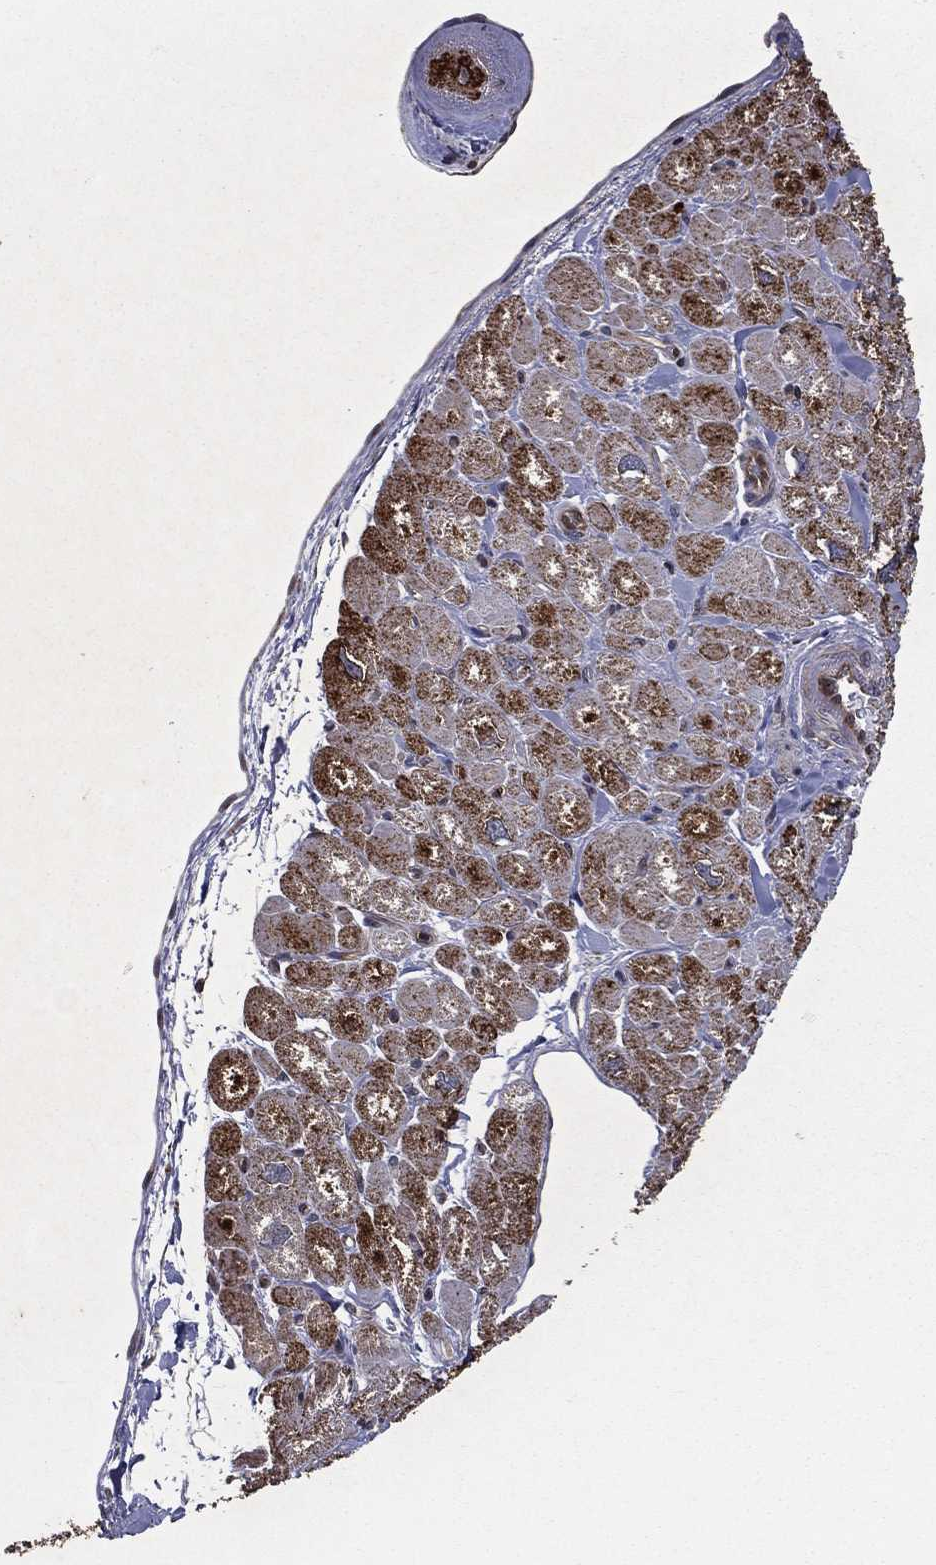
{"staining": {"intensity": "strong", "quantity": "<25%", "location": "cytoplasmic/membranous"}, "tissue": "heart muscle", "cell_type": "Cardiomyocytes", "image_type": "normal", "snomed": [{"axis": "morphology", "description": "Normal tissue, NOS"}, {"axis": "topography", "description": "Heart"}], "caption": "IHC photomicrograph of benign heart muscle stained for a protein (brown), which demonstrates medium levels of strong cytoplasmic/membranous staining in approximately <25% of cardiomyocytes.", "gene": "ENSG00000288684", "patient": {"sex": "male", "age": 55}}